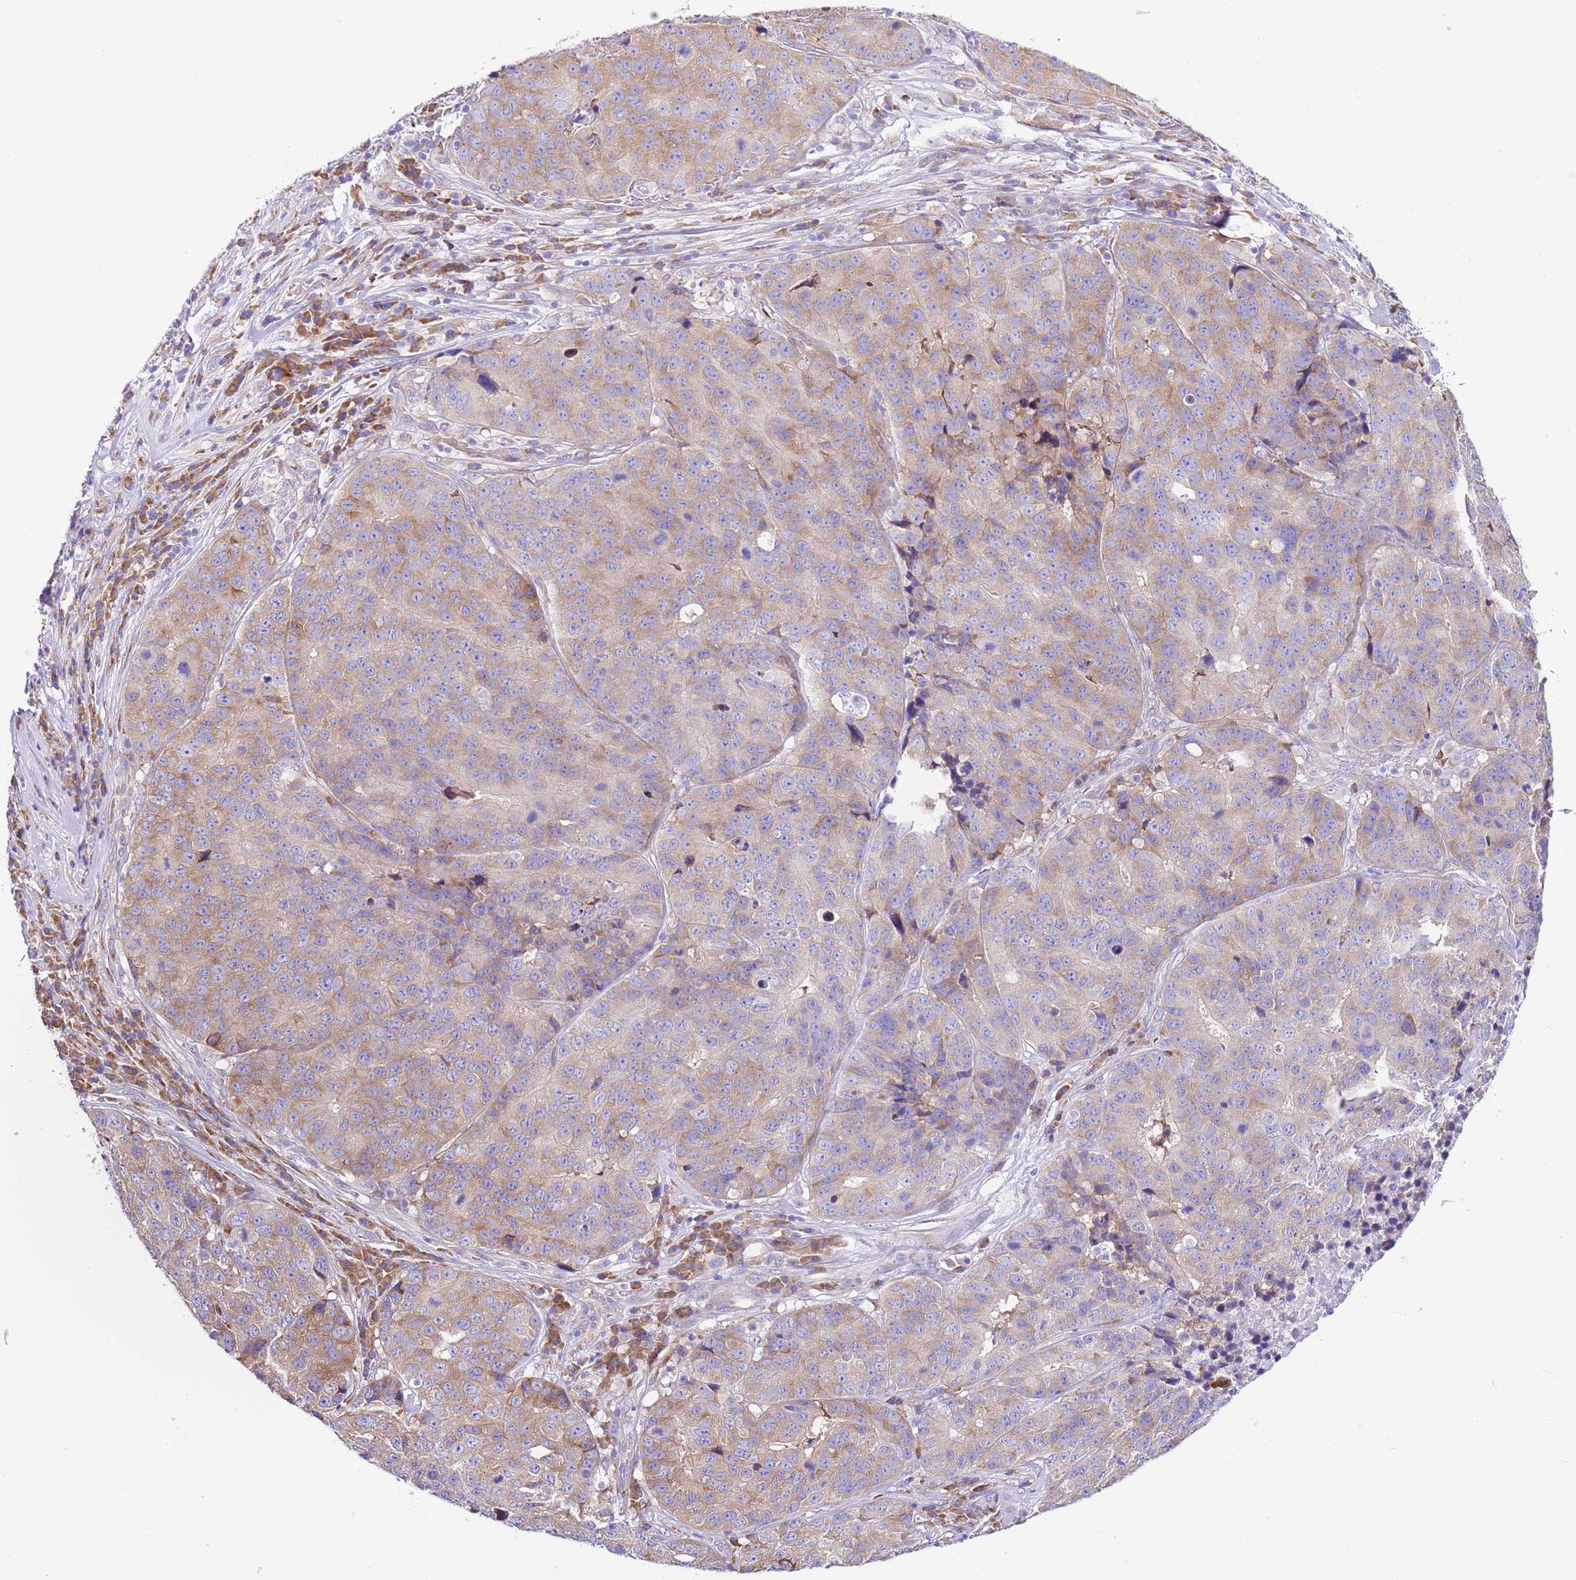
{"staining": {"intensity": "weak", "quantity": "25%-75%", "location": "cytoplasmic/membranous"}, "tissue": "stomach cancer", "cell_type": "Tumor cells", "image_type": "cancer", "snomed": [{"axis": "morphology", "description": "Adenocarcinoma, NOS"}, {"axis": "topography", "description": "Stomach"}], "caption": "High-power microscopy captured an immunohistochemistry (IHC) histopathology image of adenocarcinoma (stomach), revealing weak cytoplasmic/membranous staining in approximately 25%-75% of tumor cells.", "gene": "RPS10", "patient": {"sex": "male", "age": 71}}